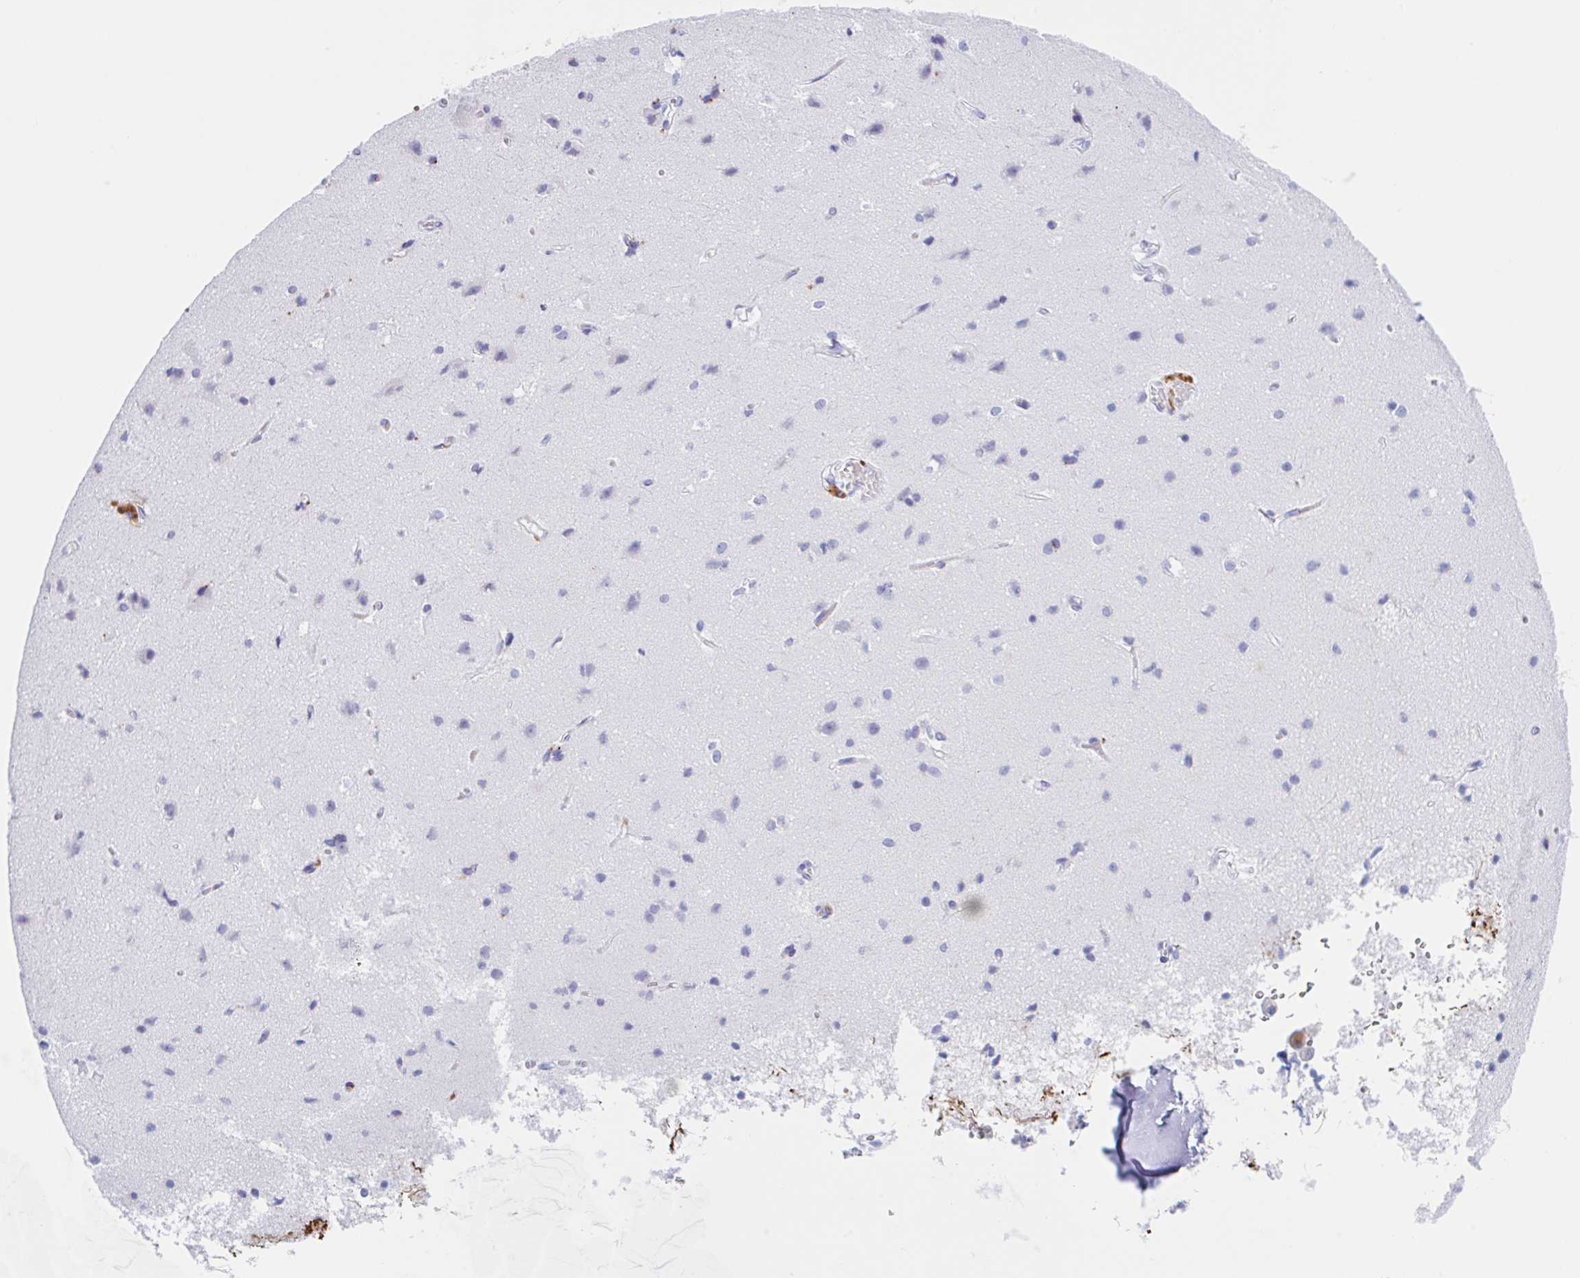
{"staining": {"intensity": "negative", "quantity": "none", "location": "none"}, "tissue": "cerebral cortex", "cell_type": "Endothelial cells", "image_type": "normal", "snomed": [{"axis": "morphology", "description": "Normal tissue, NOS"}, {"axis": "topography", "description": "Cerebral cortex"}], "caption": "A high-resolution photomicrograph shows immunohistochemistry (IHC) staining of normal cerebral cortex, which shows no significant staining in endothelial cells.", "gene": "ANKRD9", "patient": {"sex": "male", "age": 37}}